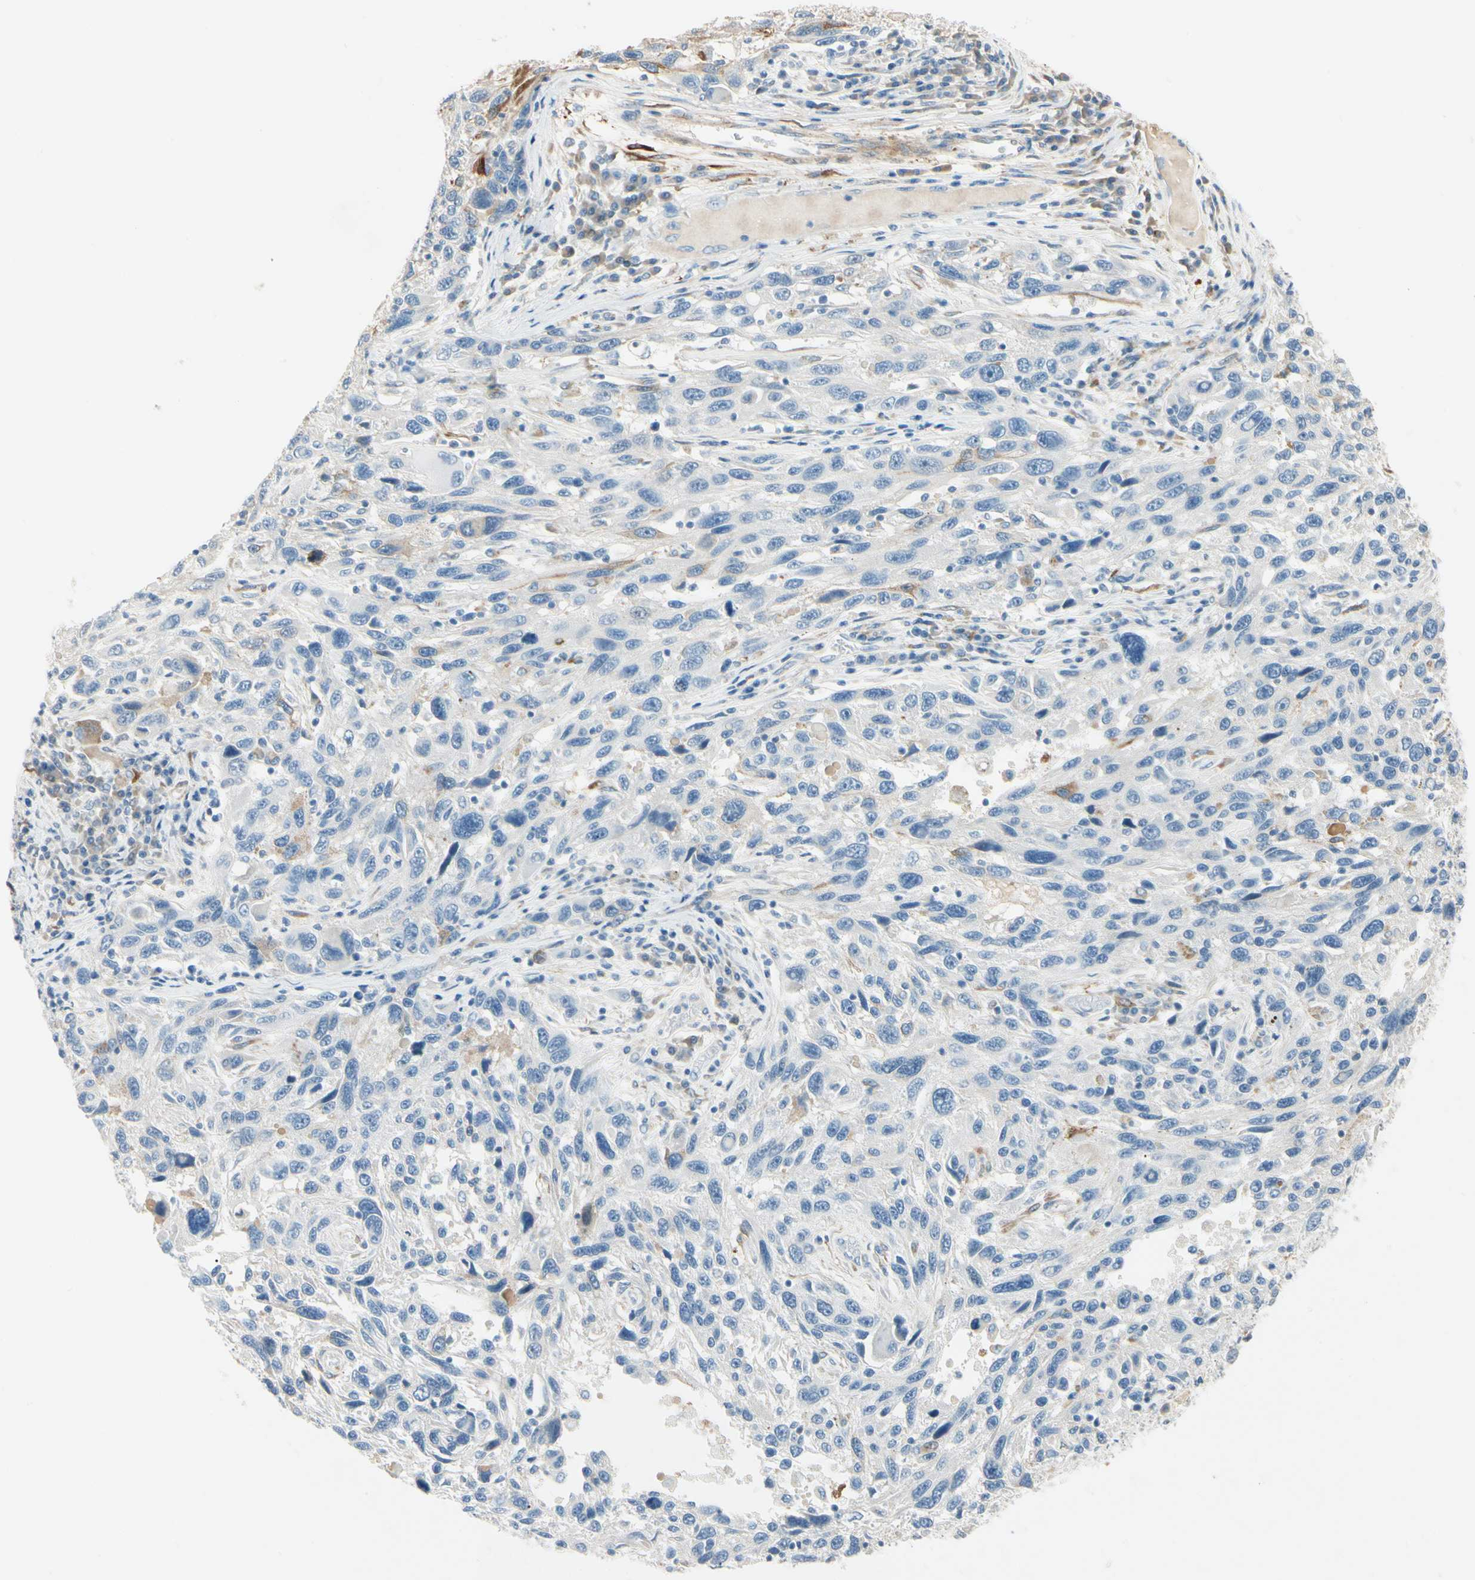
{"staining": {"intensity": "moderate", "quantity": "<25%", "location": "cytoplasmic/membranous"}, "tissue": "melanoma", "cell_type": "Tumor cells", "image_type": "cancer", "snomed": [{"axis": "morphology", "description": "Malignant melanoma, NOS"}, {"axis": "topography", "description": "Skin"}], "caption": "Moderate cytoplasmic/membranous expression for a protein is seen in approximately <25% of tumor cells of melanoma using immunohistochemistry (IHC).", "gene": "AMPH", "patient": {"sex": "male", "age": 53}}